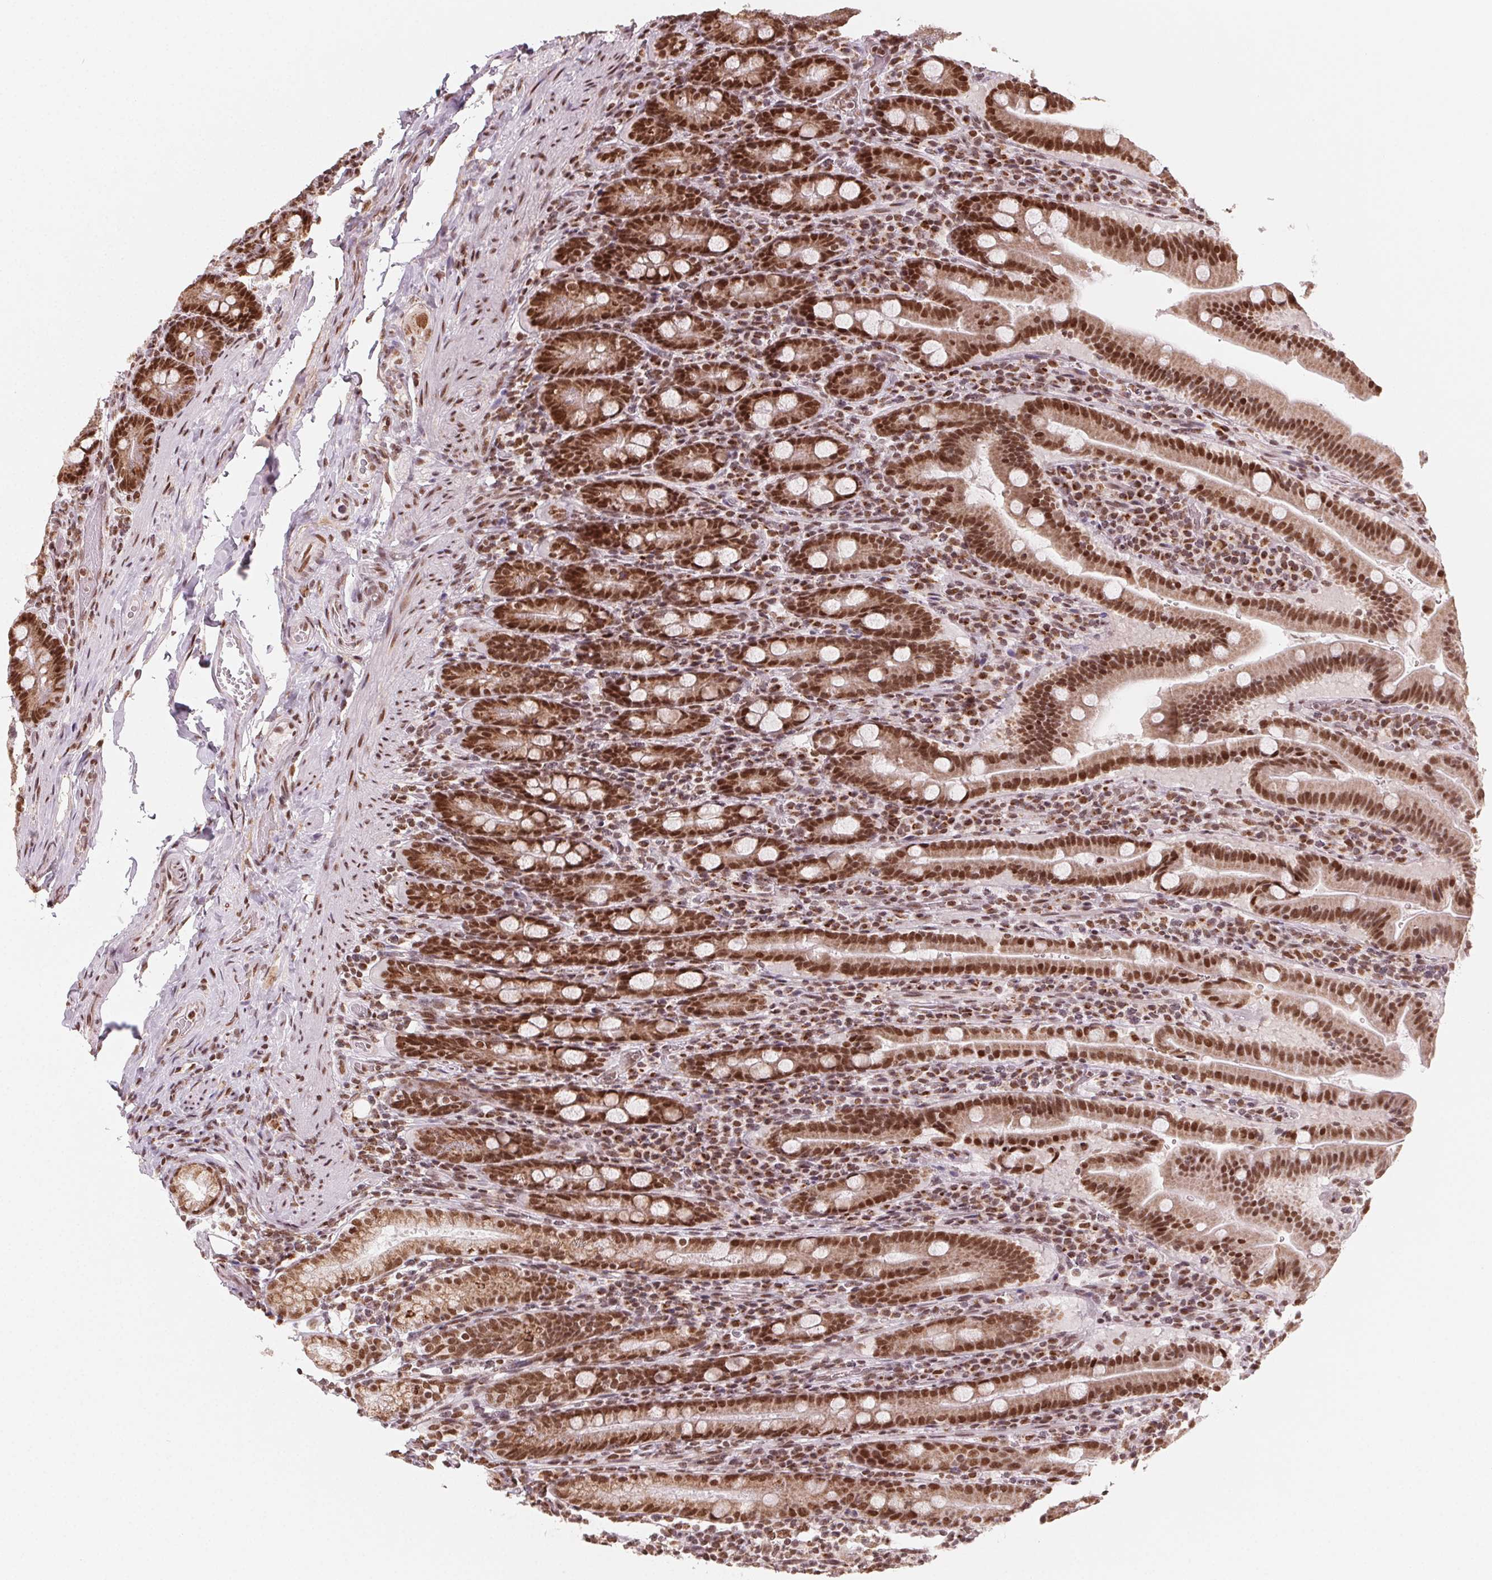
{"staining": {"intensity": "strong", "quantity": ">75%", "location": "nuclear"}, "tissue": "small intestine", "cell_type": "Glandular cells", "image_type": "normal", "snomed": [{"axis": "morphology", "description": "Normal tissue, NOS"}, {"axis": "topography", "description": "Small intestine"}], "caption": "Brown immunohistochemical staining in unremarkable human small intestine displays strong nuclear positivity in approximately >75% of glandular cells. The staining was performed using DAB to visualize the protein expression in brown, while the nuclei were stained in blue with hematoxylin (Magnification: 20x).", "gene": "TOPORS", "patient": {"sex": "male", "age": 26}}